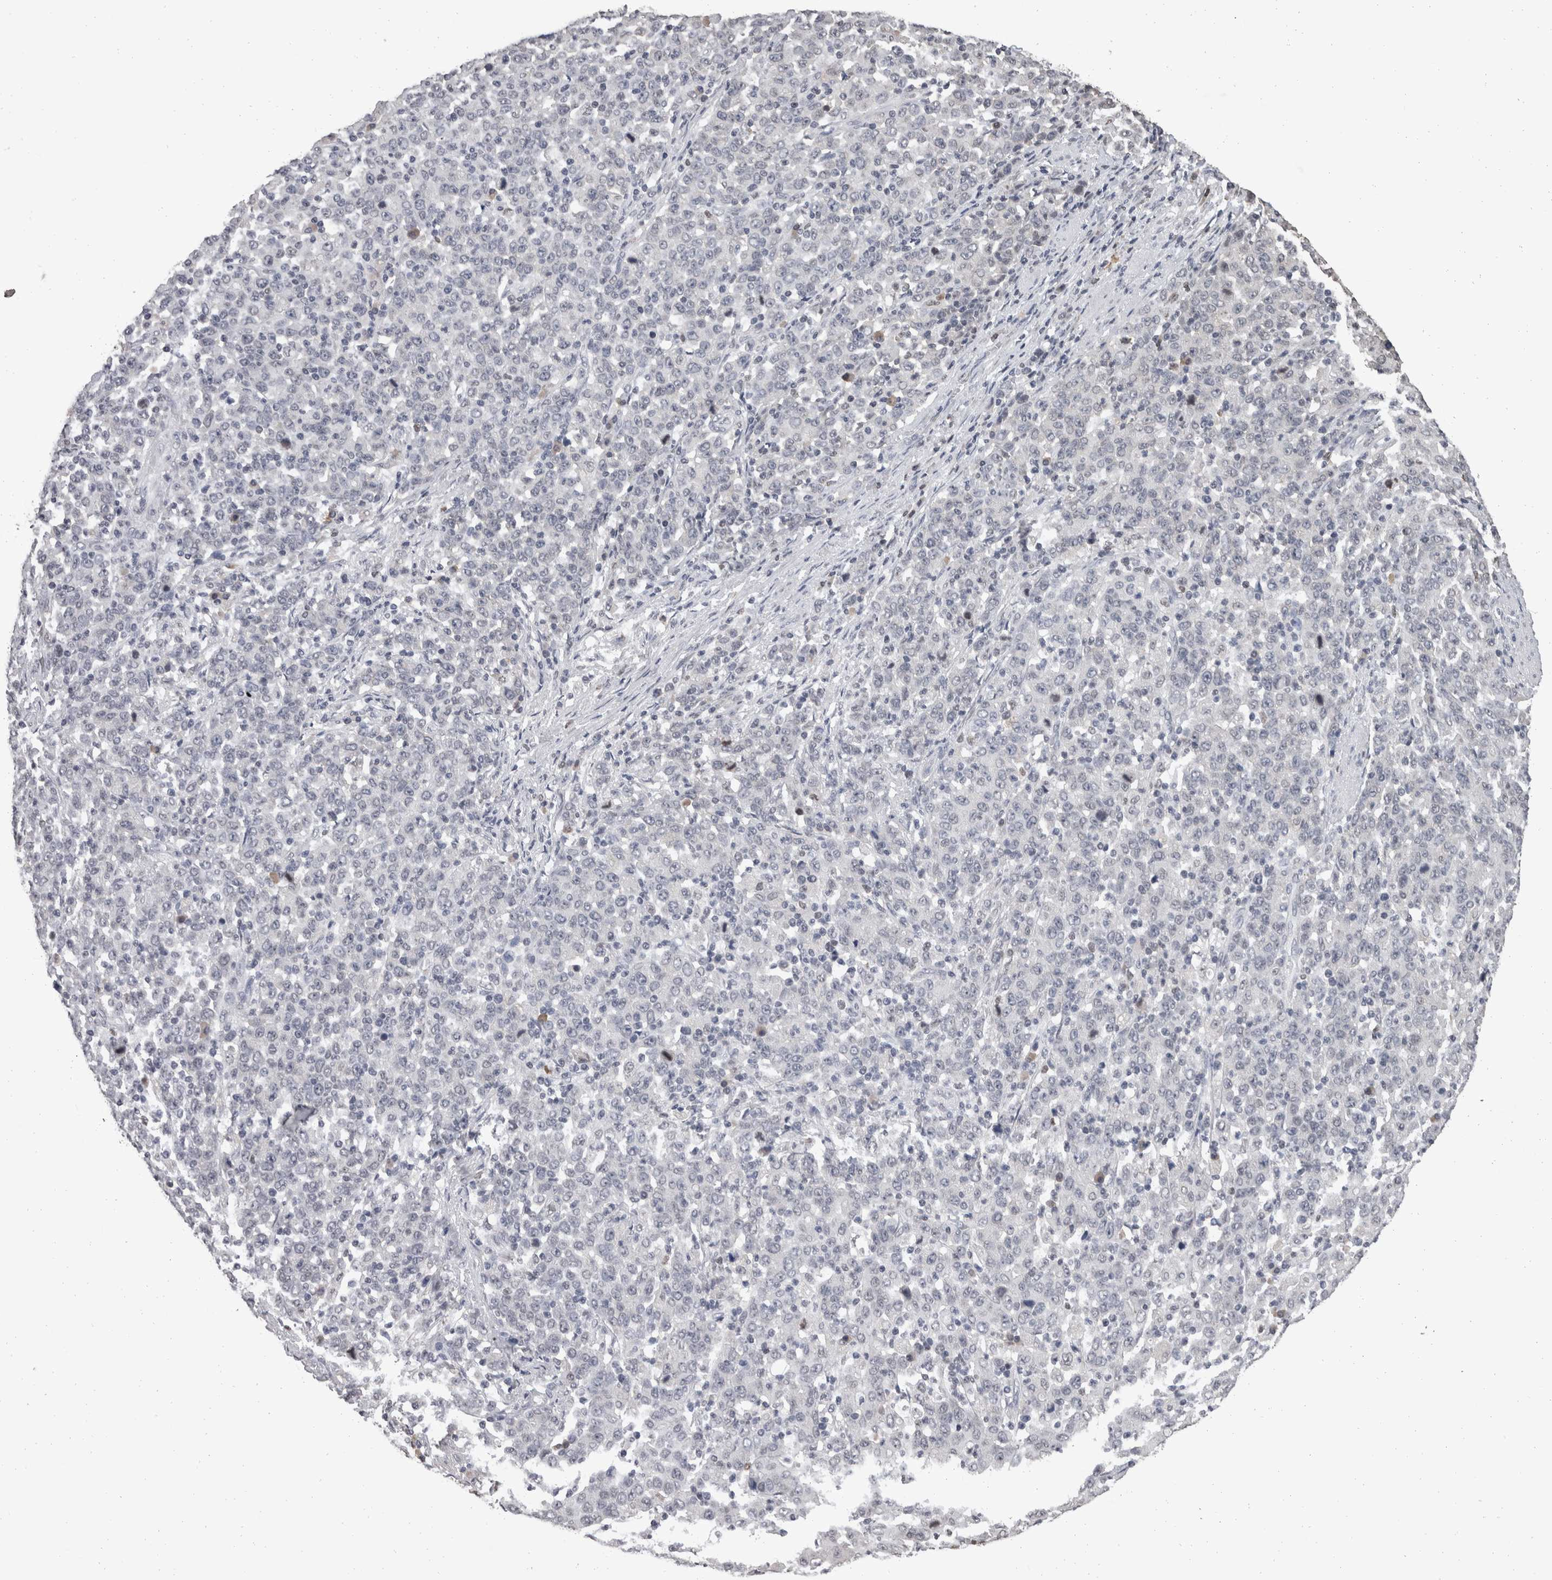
{"staining": {"intensity": "negative", "quantity": "none", "location": "none"}, "tissue": "stomach cancer", "cell_type": "Tumor cells", "image_type": "cancer", "snomed": [{"axis": "morphology", "description": "Adenocarcinoma, NOS"}, {"axis": "topography", "description": "Stomach, upper"}], "caption": "IHC photomicrograph of neoplastic tissue: stomach adenocarcinoma stained with DAB (3,3'-diaminobenzidine) shows no significant protein expression in tumor cells. (DAB (3,3'-diaminobenzidine) IHC, high magnification).", "gene": "DDX17", "patient": {"sex": "male", "age": 69}}